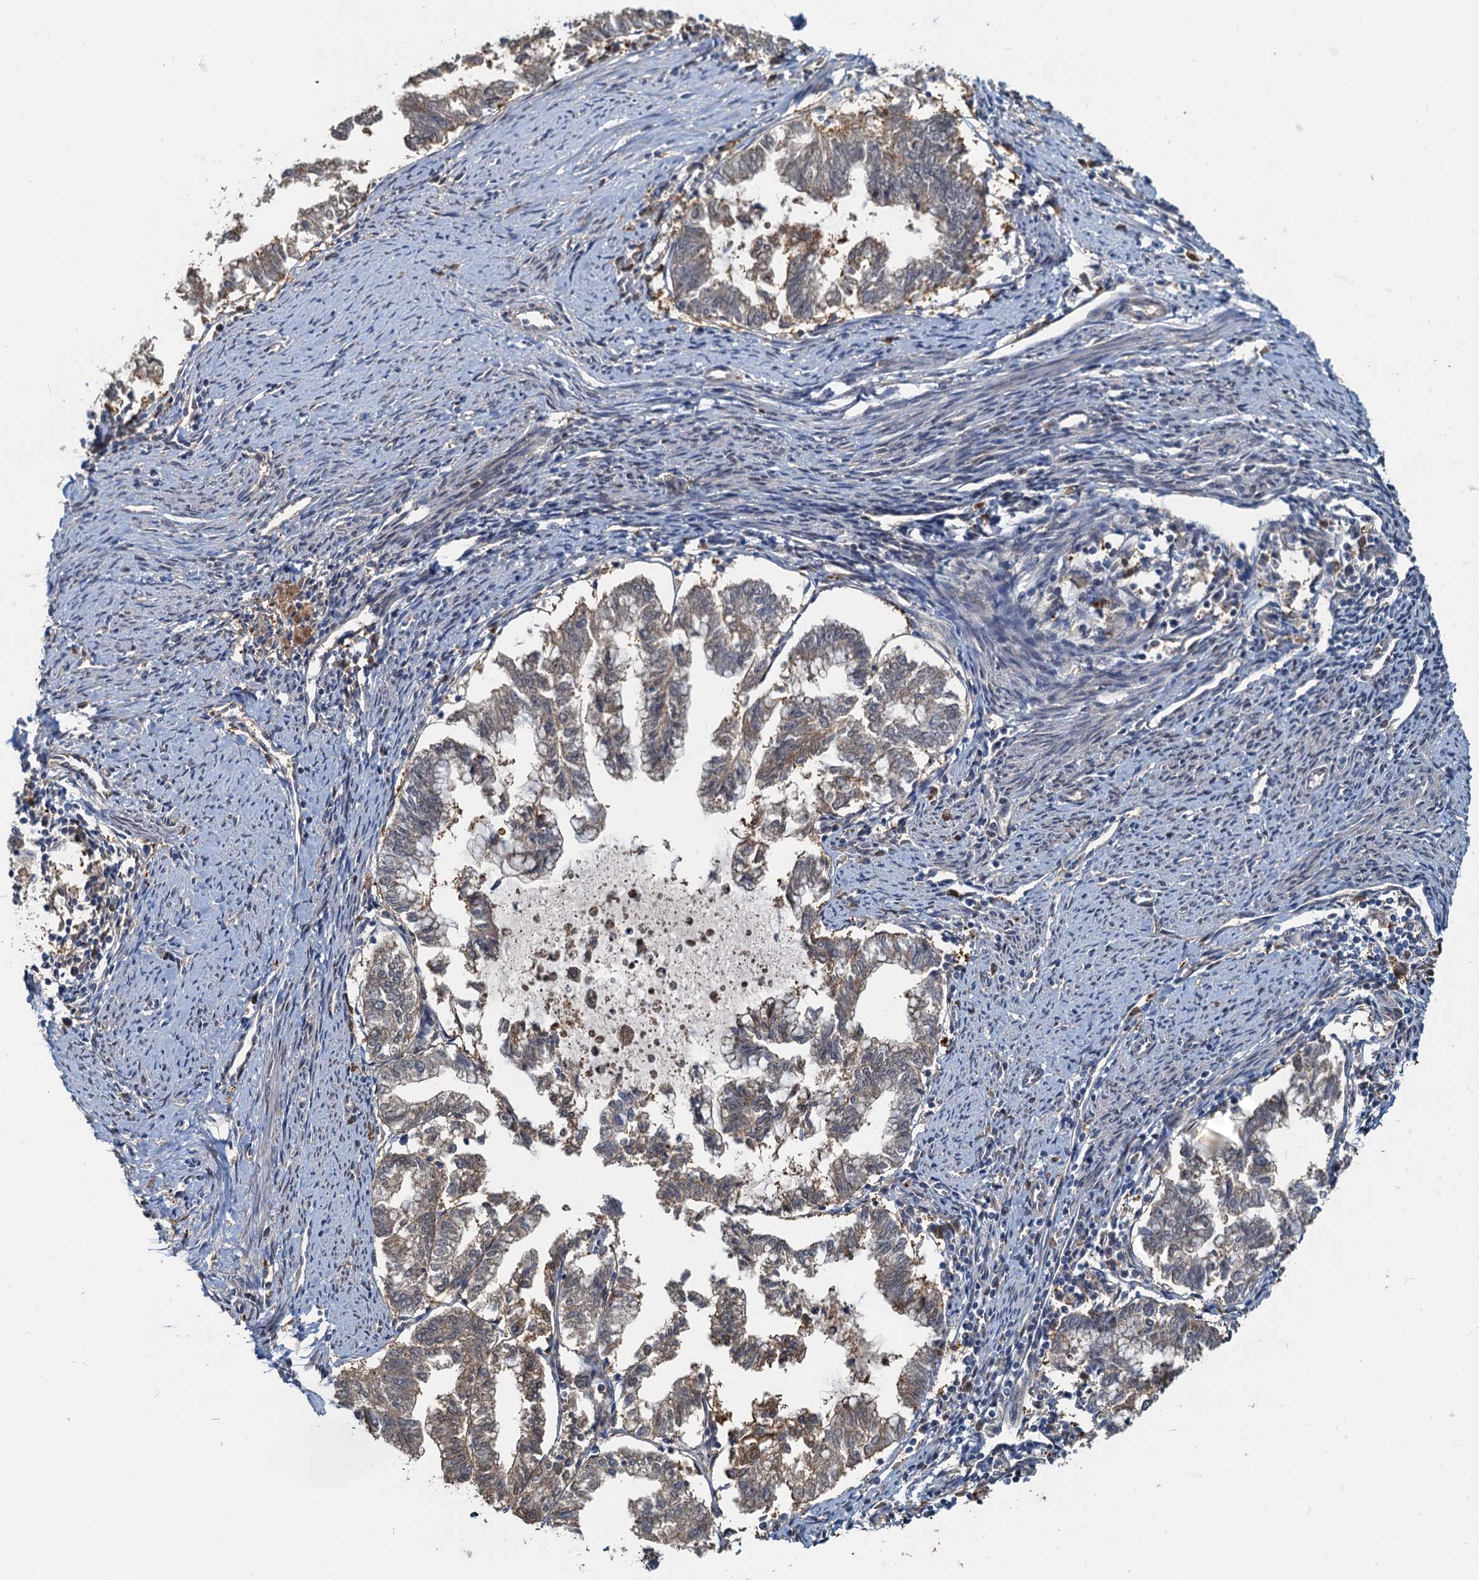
{"staining": {"intensity": "moderate", "quantity": "25%-75%", "location": "cytoplasmic/membranous"}, "tissue": "endometrial cancer", "cell_type": "Tumor cells", "image_type": "cancer", "snomed": [{"axis": "morphology", "description": "Adenocarcinoma, NOS"}, {"axis": "topography", "description": "Endometrium"}], "caption": "Approximately 25%-75% of tumor cells in endometrial adenocarcinoma demonstrate moderate cytoplasmic/membranous protein positivity as visualized by brown immunohistochemical staining.", "gene": "SPINDOC", "patient": {"sex": "female", "age": 79}}